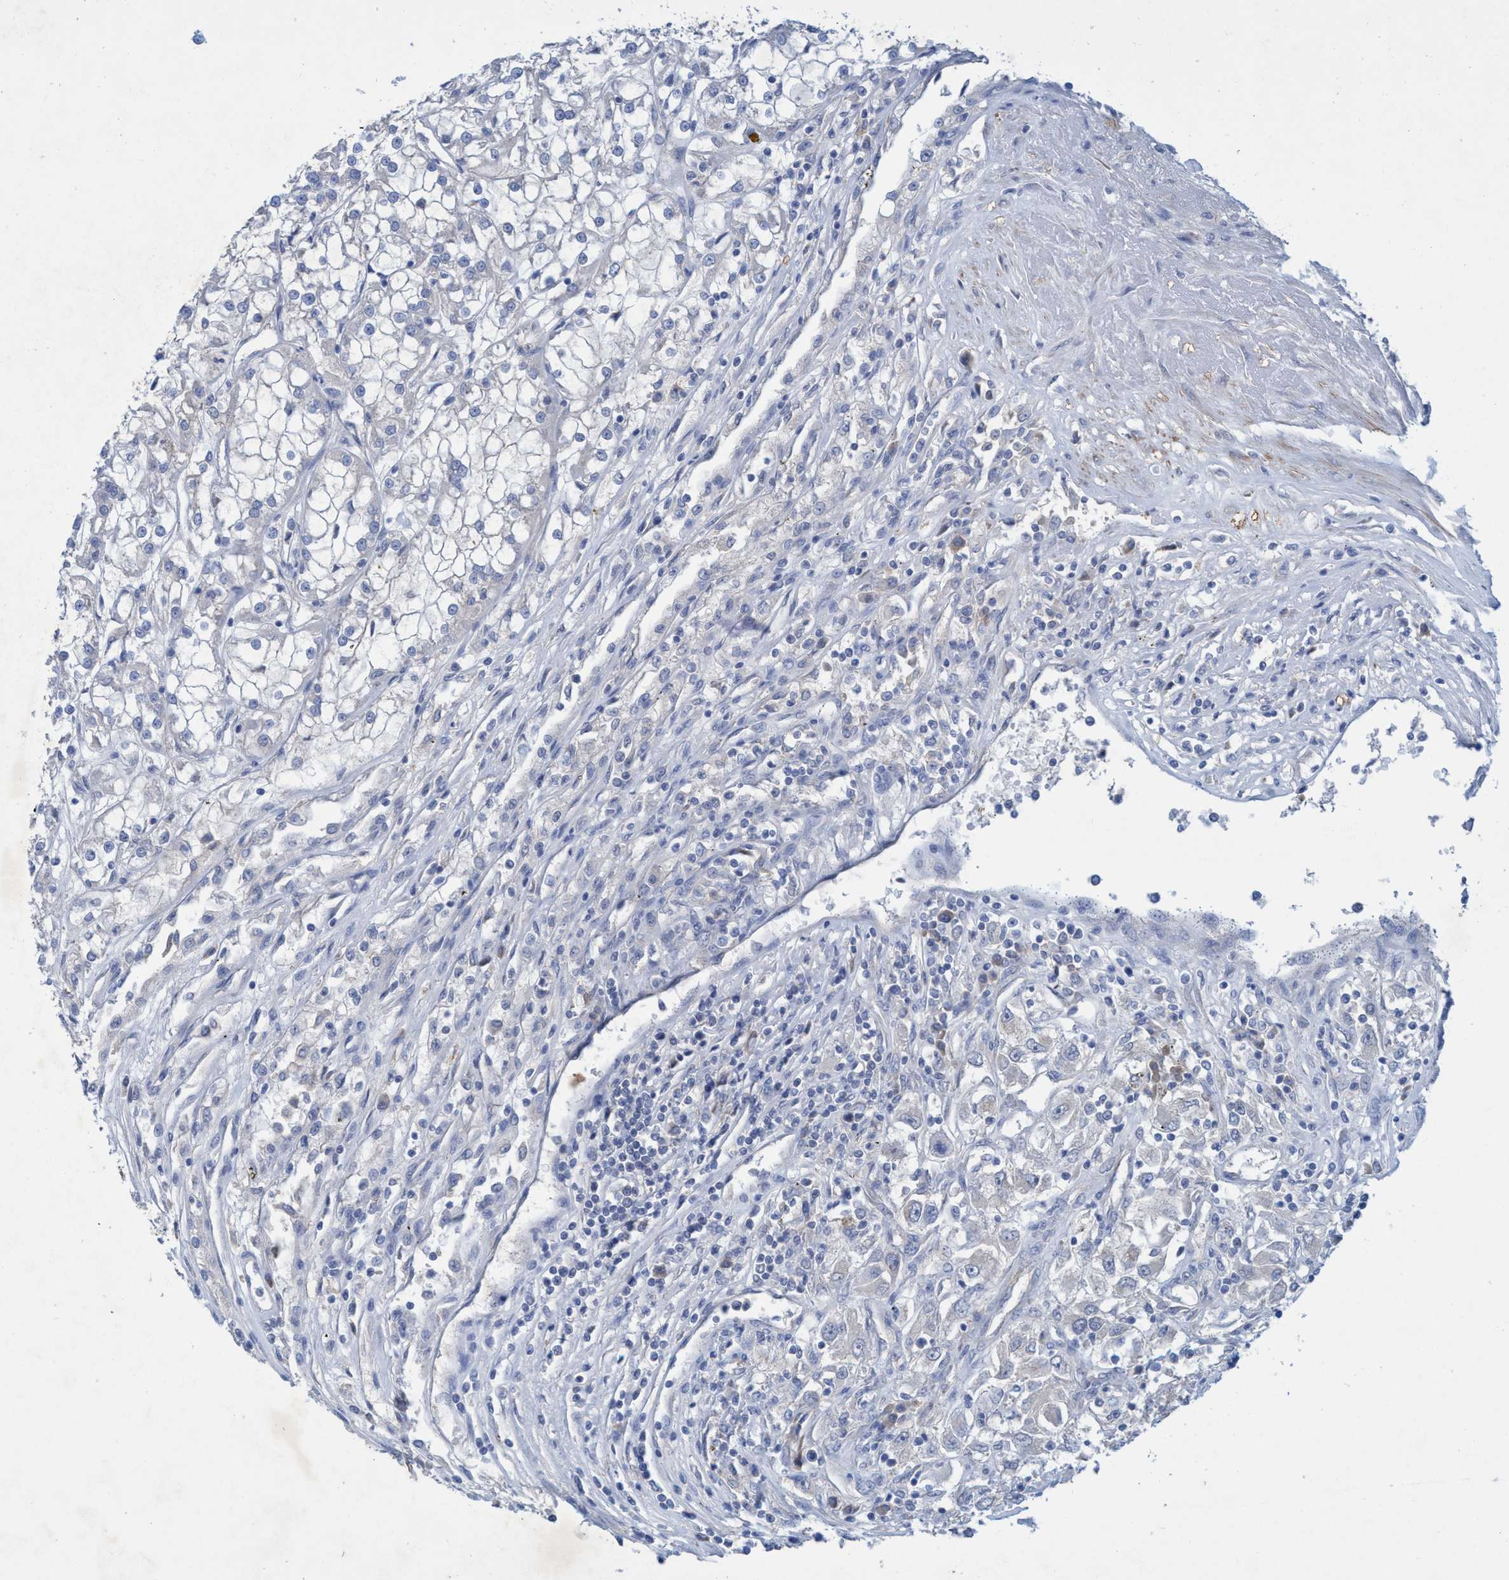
{"staining": {"intensity": "negative", "quantity": "none", "location": "none"}, "tissue": "renal cancer", "cell_type": "Tumor cells", "image_type": "cancer", "snomed": [{"axis": "morphology", "description": "Adenocarcinoma, NOS"}, {"axis": "topography", "description": "Kidney"}], "caption": "Immunohistochemistry (IHC) micrograph of neoplastic tissue: renal cancer (adenocarcinoma) stained with DAB displays no significant protein expression in tumor cells. (Stains: DAB immunohistochemistry with hematoxylin counter stain, Microscopy: brightfield microscopy at high magnification).", "gene": "GULP1", "patient": {"sex": "female", "age": 52}}